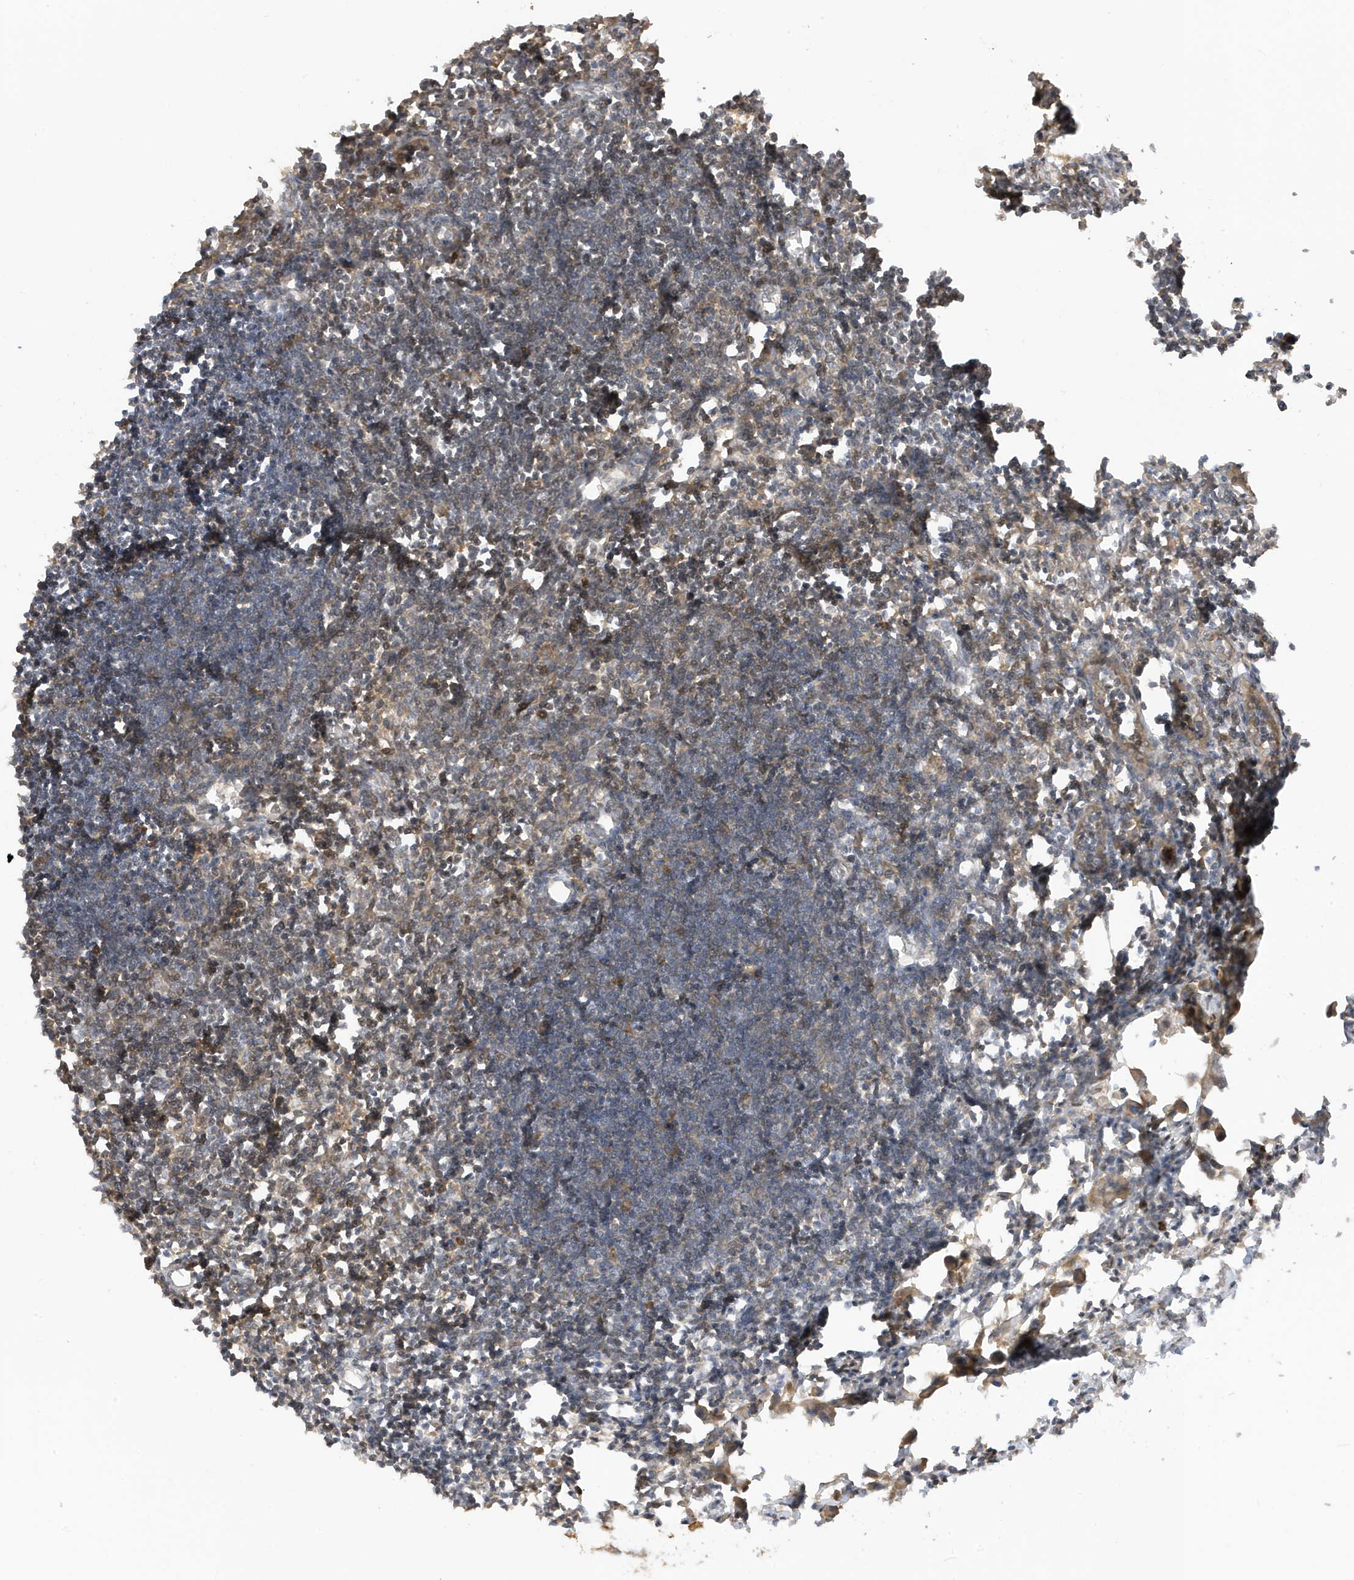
{"staining": {"intensity": "moderate", "quantity": "<25%", "location": "cytoplasmic/membranous"}, "tissue": "lymph node", "cell_type": "Non-germinal center cells", "image_type": "normal", "snomed": [{"axis": "morphology", "description": "Normal tissue, NOS"}, {"axis": "morphology", "description": "Malignant melanoma, Metastatic site"}, {"axis": "topography", "description": "Lymph node"}], "caption": "Protein analysis of unremarkable lymph node reveals moderate cytoplasmic/membranous expression in approximately <25% of non-germinal center cells. (DAB (3,3'-diaminobenzidine) IHC, brown staining for protein, blue staining for nuclei).", "gene": "TAB3", "patient": {"sex": "male", "age": 41}}